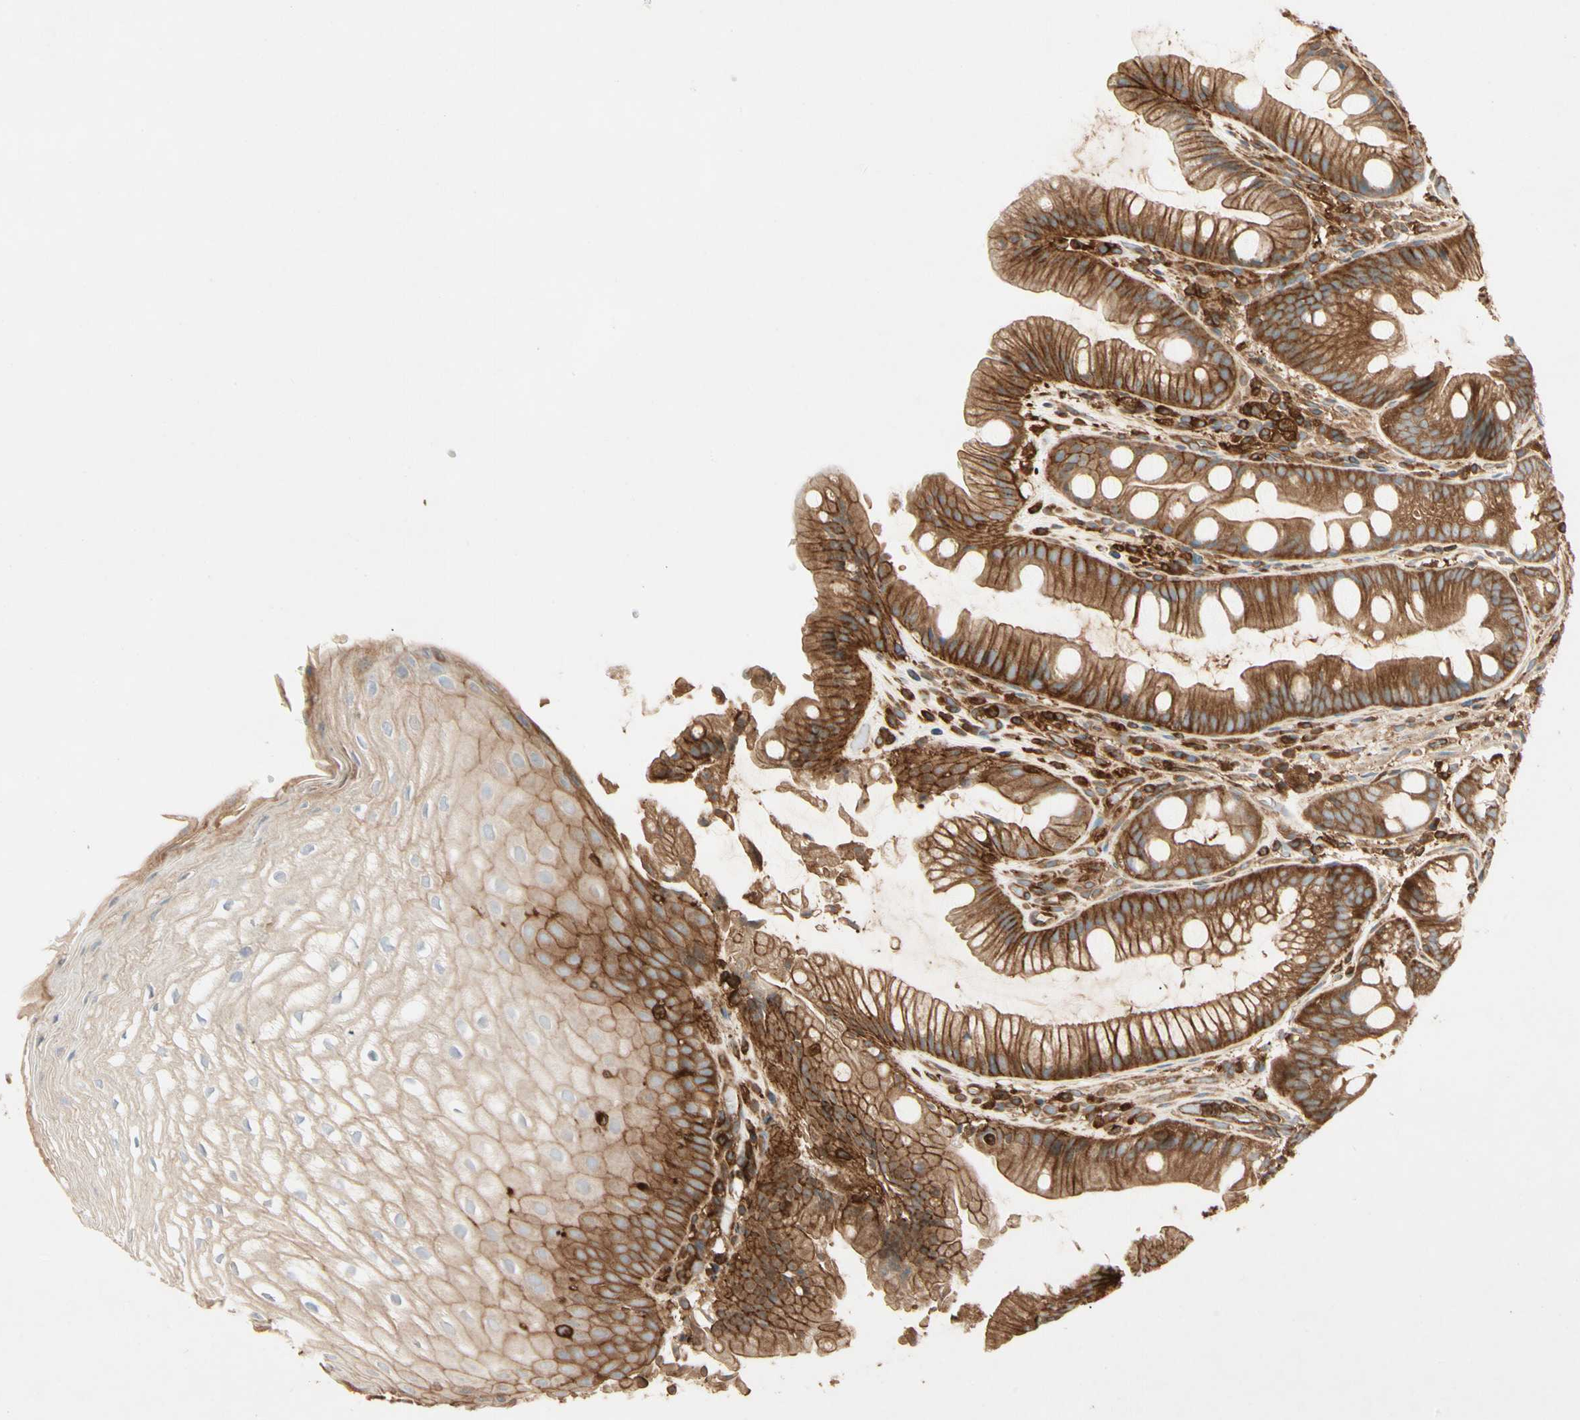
{"staining": {"intensity": "strong", "quantity": ">75%", "location": "cytoplasmic/membranous"}, "tissue": "stomach", "cell_type": "Glandular cells", "image_type": "normal", "snomed": [{"axis": "morphology", "description": "Normal tissue, NOS"}, {"axis": "topography", "description": "Stomach, upper"}], "caption": "Glandular cells reveal strong cytoplasmic/membranous expression in about >75% of cells in normal stomach. (brown staining indicates protein expression, while blue staining denotes nuclei).", "gene": "ARPC2", "patient": {"sex": "male", "age": 72}}